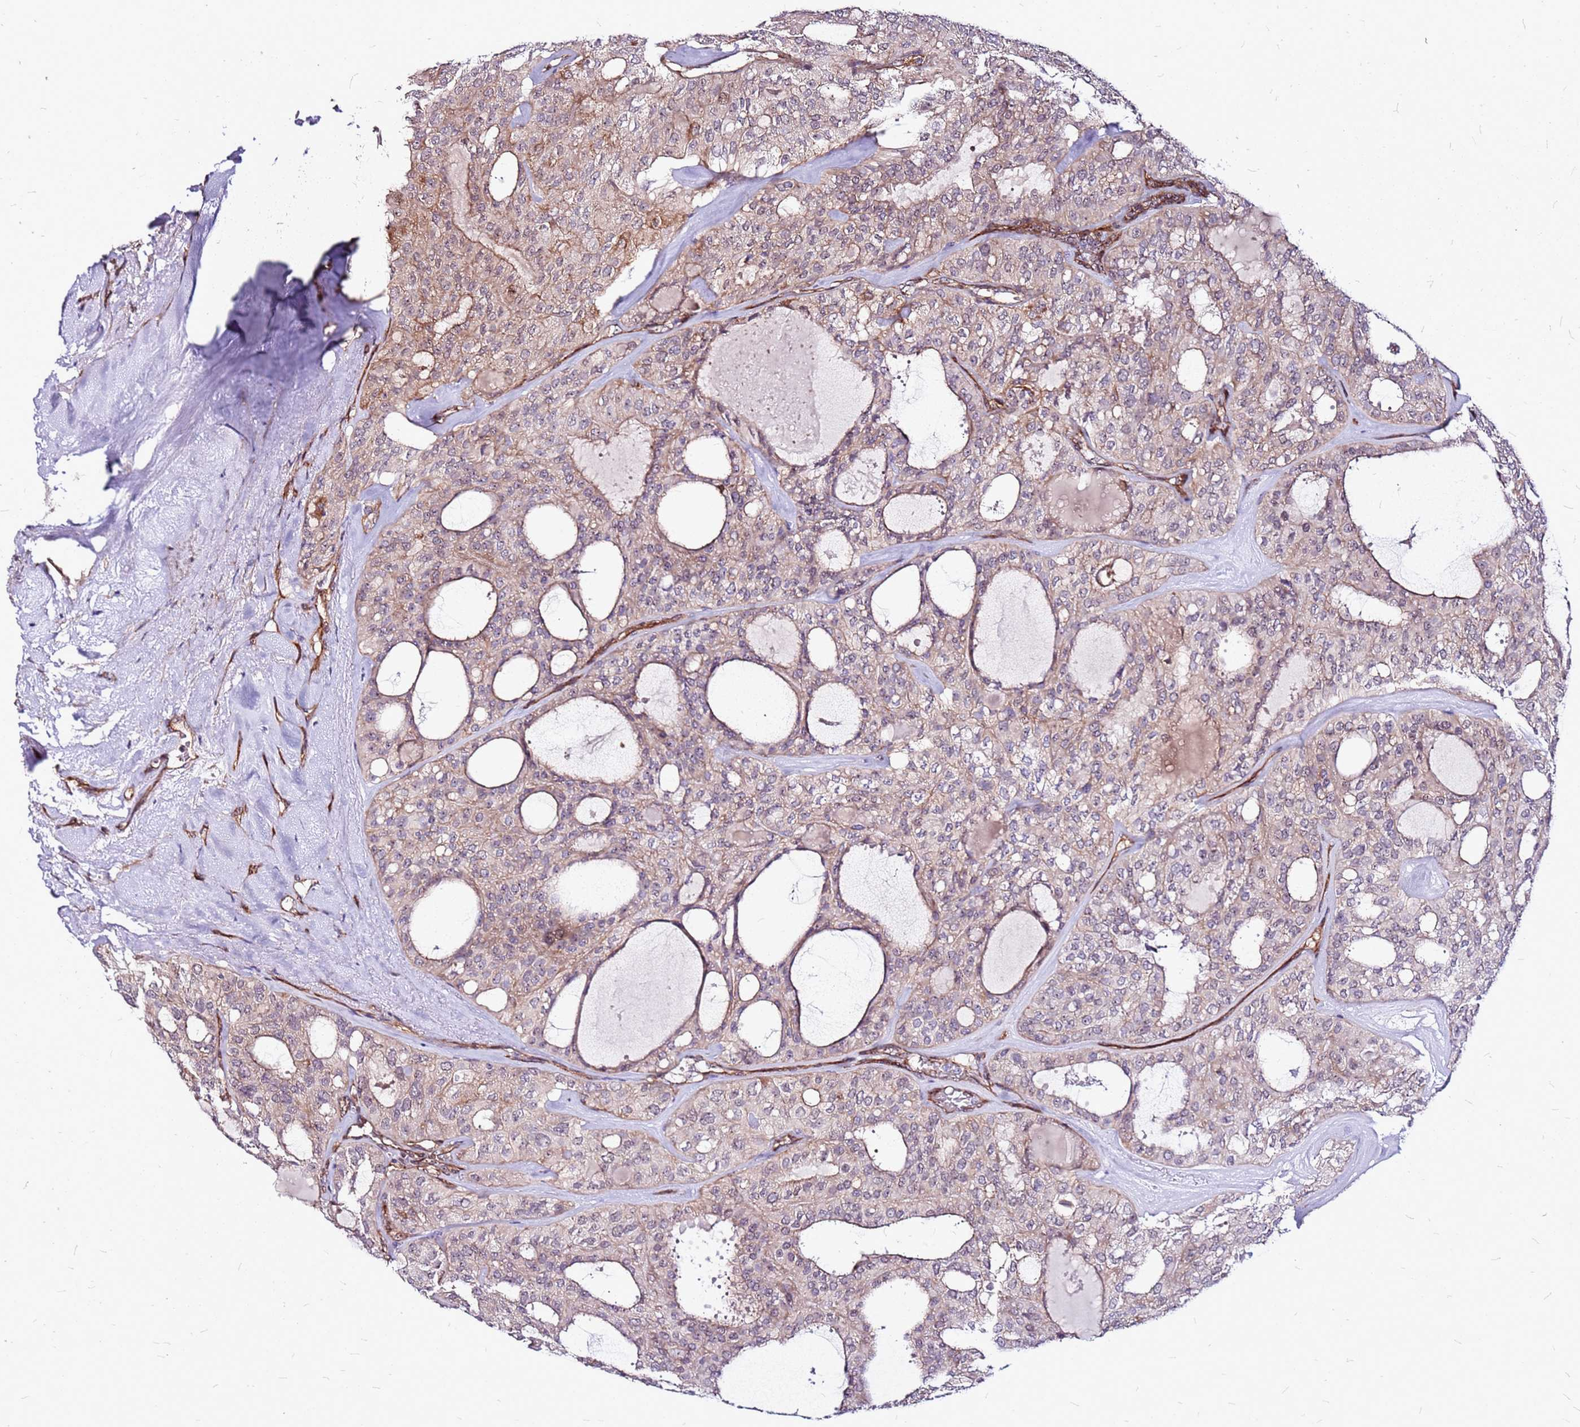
{"staining": {"intensity": "weak", "quantity": "25%-75%", "location": "cytoplasmic/membranous"}, "tissue": "thyroid cancer", "cell_type": "Tumor cells", "image_type": "cancer", "snomed": [{"axis": "morphology", "description": "Follicular adenoma carcinoma, NOS"}, {"axis": "topography", "description": "Thyroid gland"}], "caption": "Immunohistochemistry (DAB) staining of human thyroid follicular adenoma carcinoma exhibits weak cytoplasmic/membranous protein positivity in about 25%-75% of tumor cells. The protein of interest is stained brown, and the nuclei are stained in blue (DAB (3,3'-diaminobenzidine) IHC with brightfield microscopy, high magnification).", "gene": "TOPAZ1", "patient": {"sex": "male", "age": 75}}